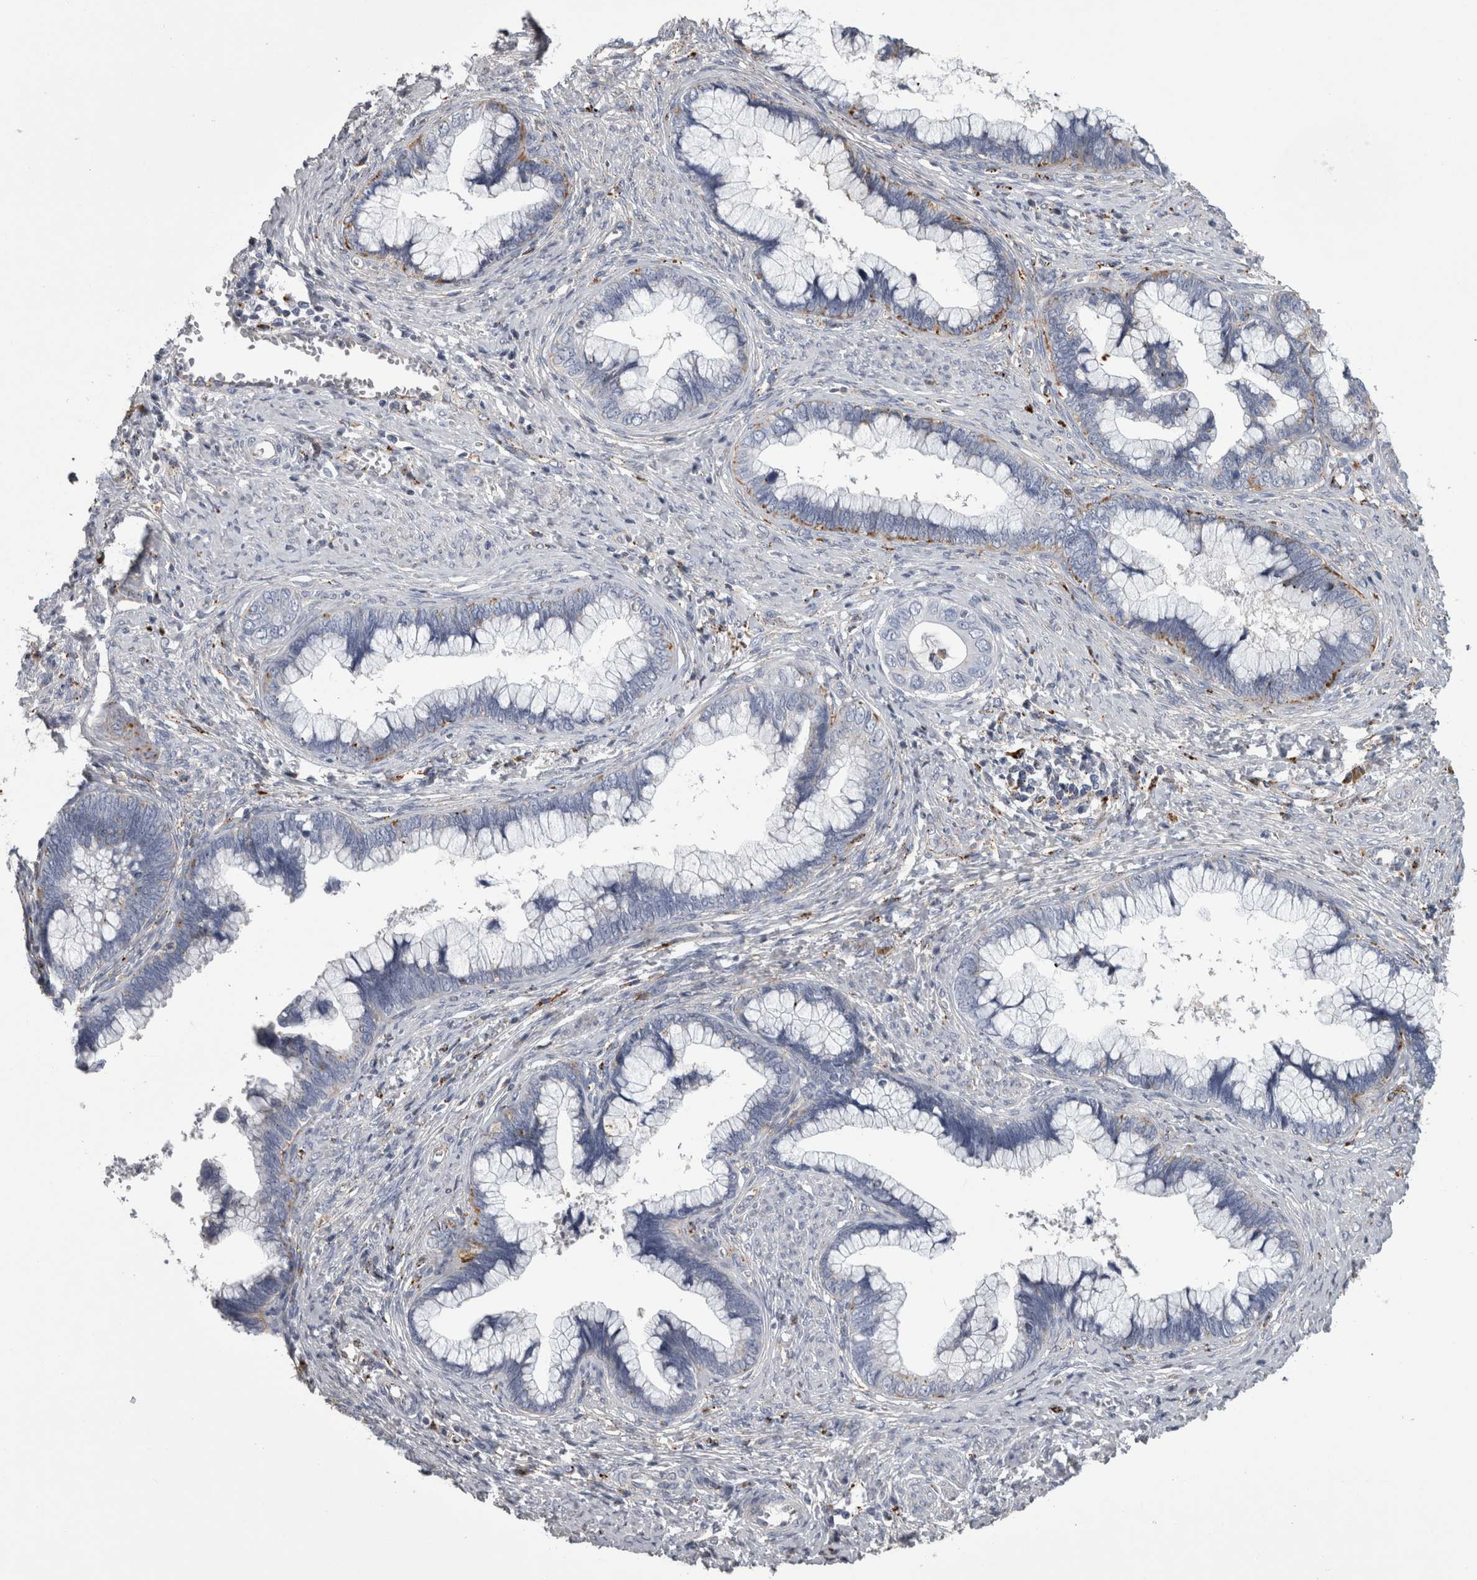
{"staining": {"intensity": "moderate", "quantity": "<25%", "location": "cytoplasmic/membranous"}, "tissue": "cervical cancer", "cell_type": "Tumor cells", "image_type": "cancer", "snomed": [{"axis": "morphology", "description": "Adenocarcinoma, NOS"}, {"axis": "topography", "description": "Cervix"}], "caption": "A low amount of moderate cytoplasmic/membranous expression is identified in about <25% of tumor cells in cervical cancer tissue. (DAB IHC with brightfield microscopy, high magnification).", "gene": "DPP7", "patient": {"sex": "female", "age": 44}}